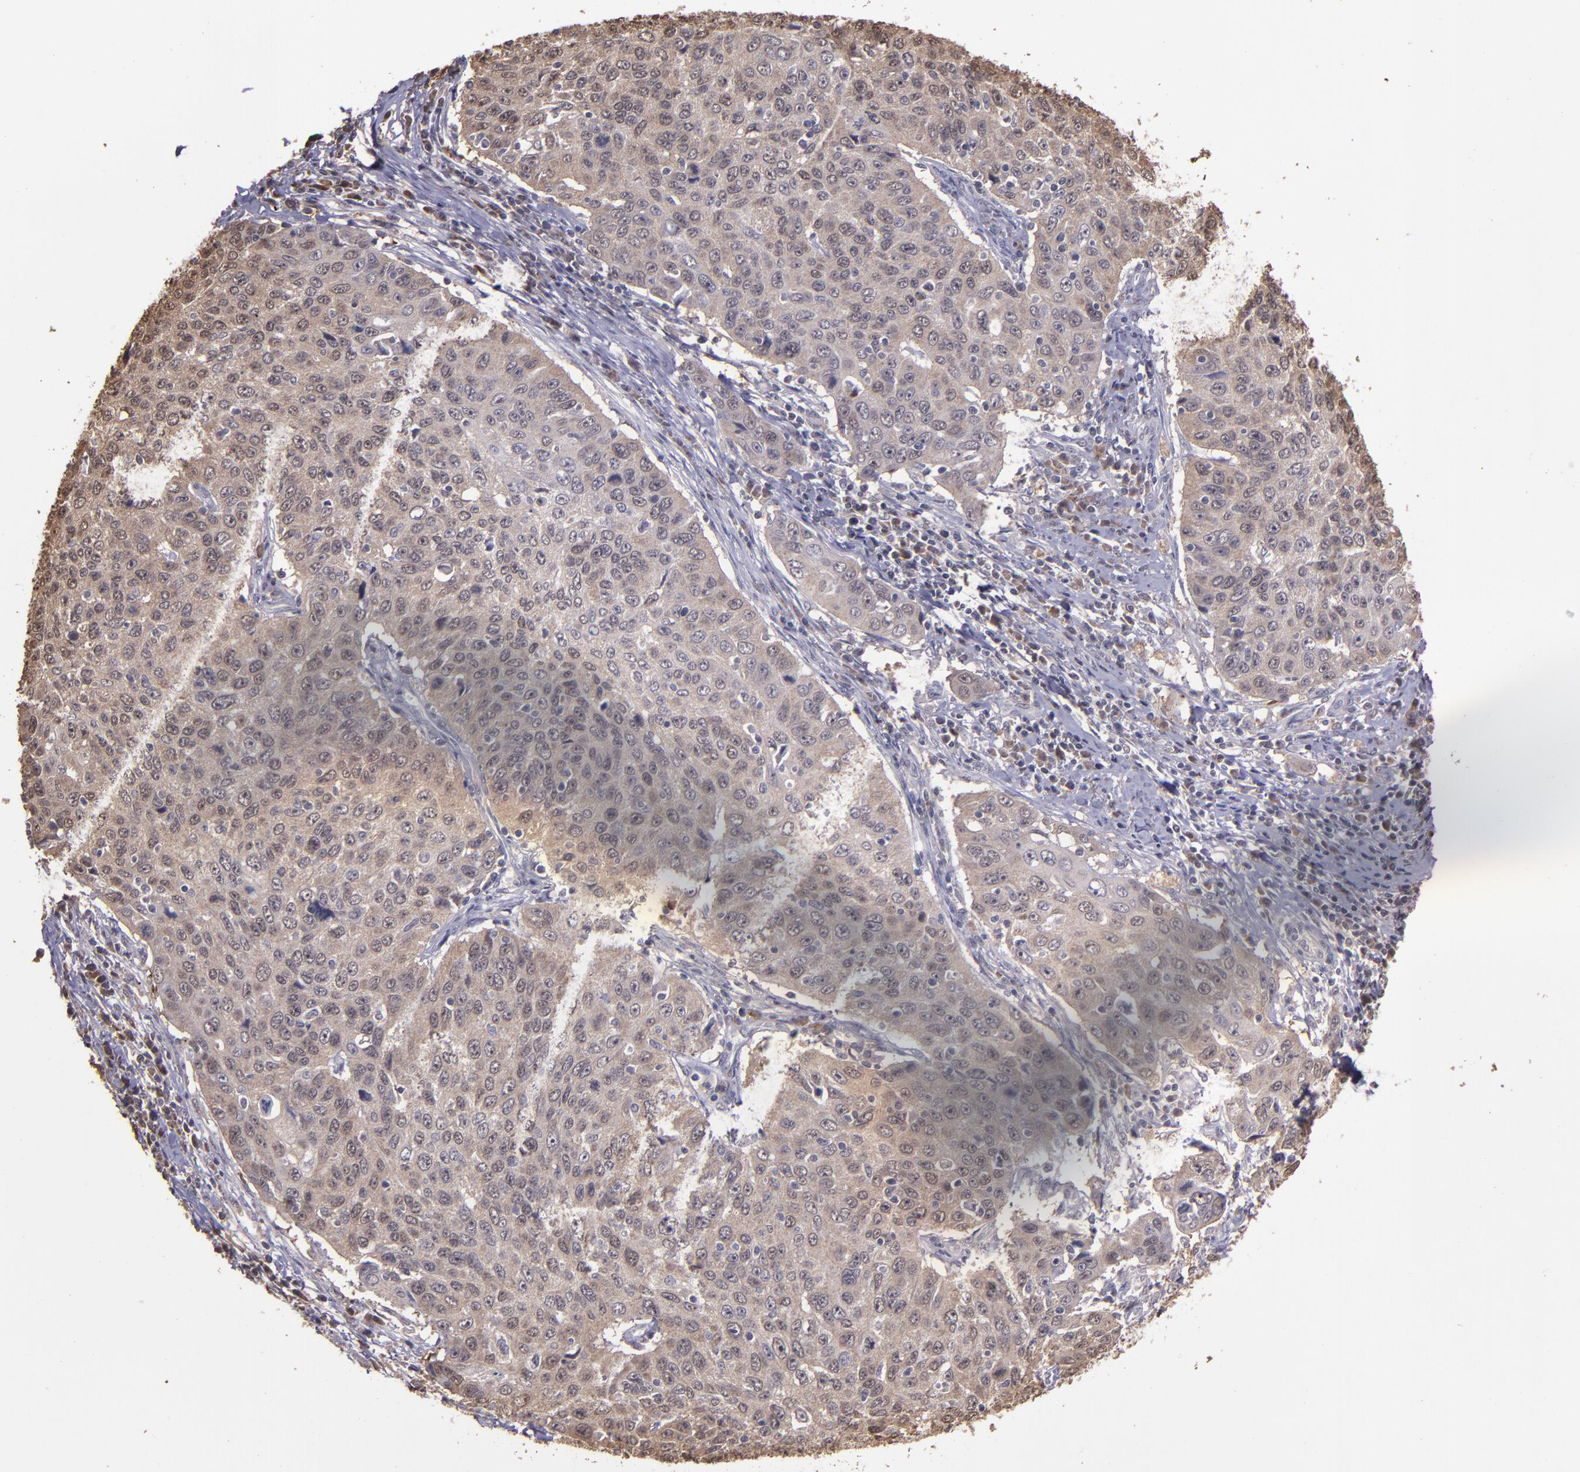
{"staining": {"intensity": "weak", "quantity": ">75%", "location": "cytoplasmic/membranous"}, "tissue": "cervical cancer", "cell_type": "Tumor cells", "image_type": "cancer", "snomed": [{"axis": "morphology", "description": "Squamous cell carcinoma, NOS"}, {"axis": "topography", "description": "Cervix"}], "caption": "A photomicrograph of human squamous cell carcinoma (cervical) stained for a protein displays weak cytoplasmic/membranous brown staining in tumor cells. The protein of interest is stained brown, and the nuclei are stained in blue (DAB (3,3'-diaminobenzidine) IHC with brightfield microscopy, high magnification).", "gene": "SERPINF2", "patient": {"sex": "female", "age": 53}}